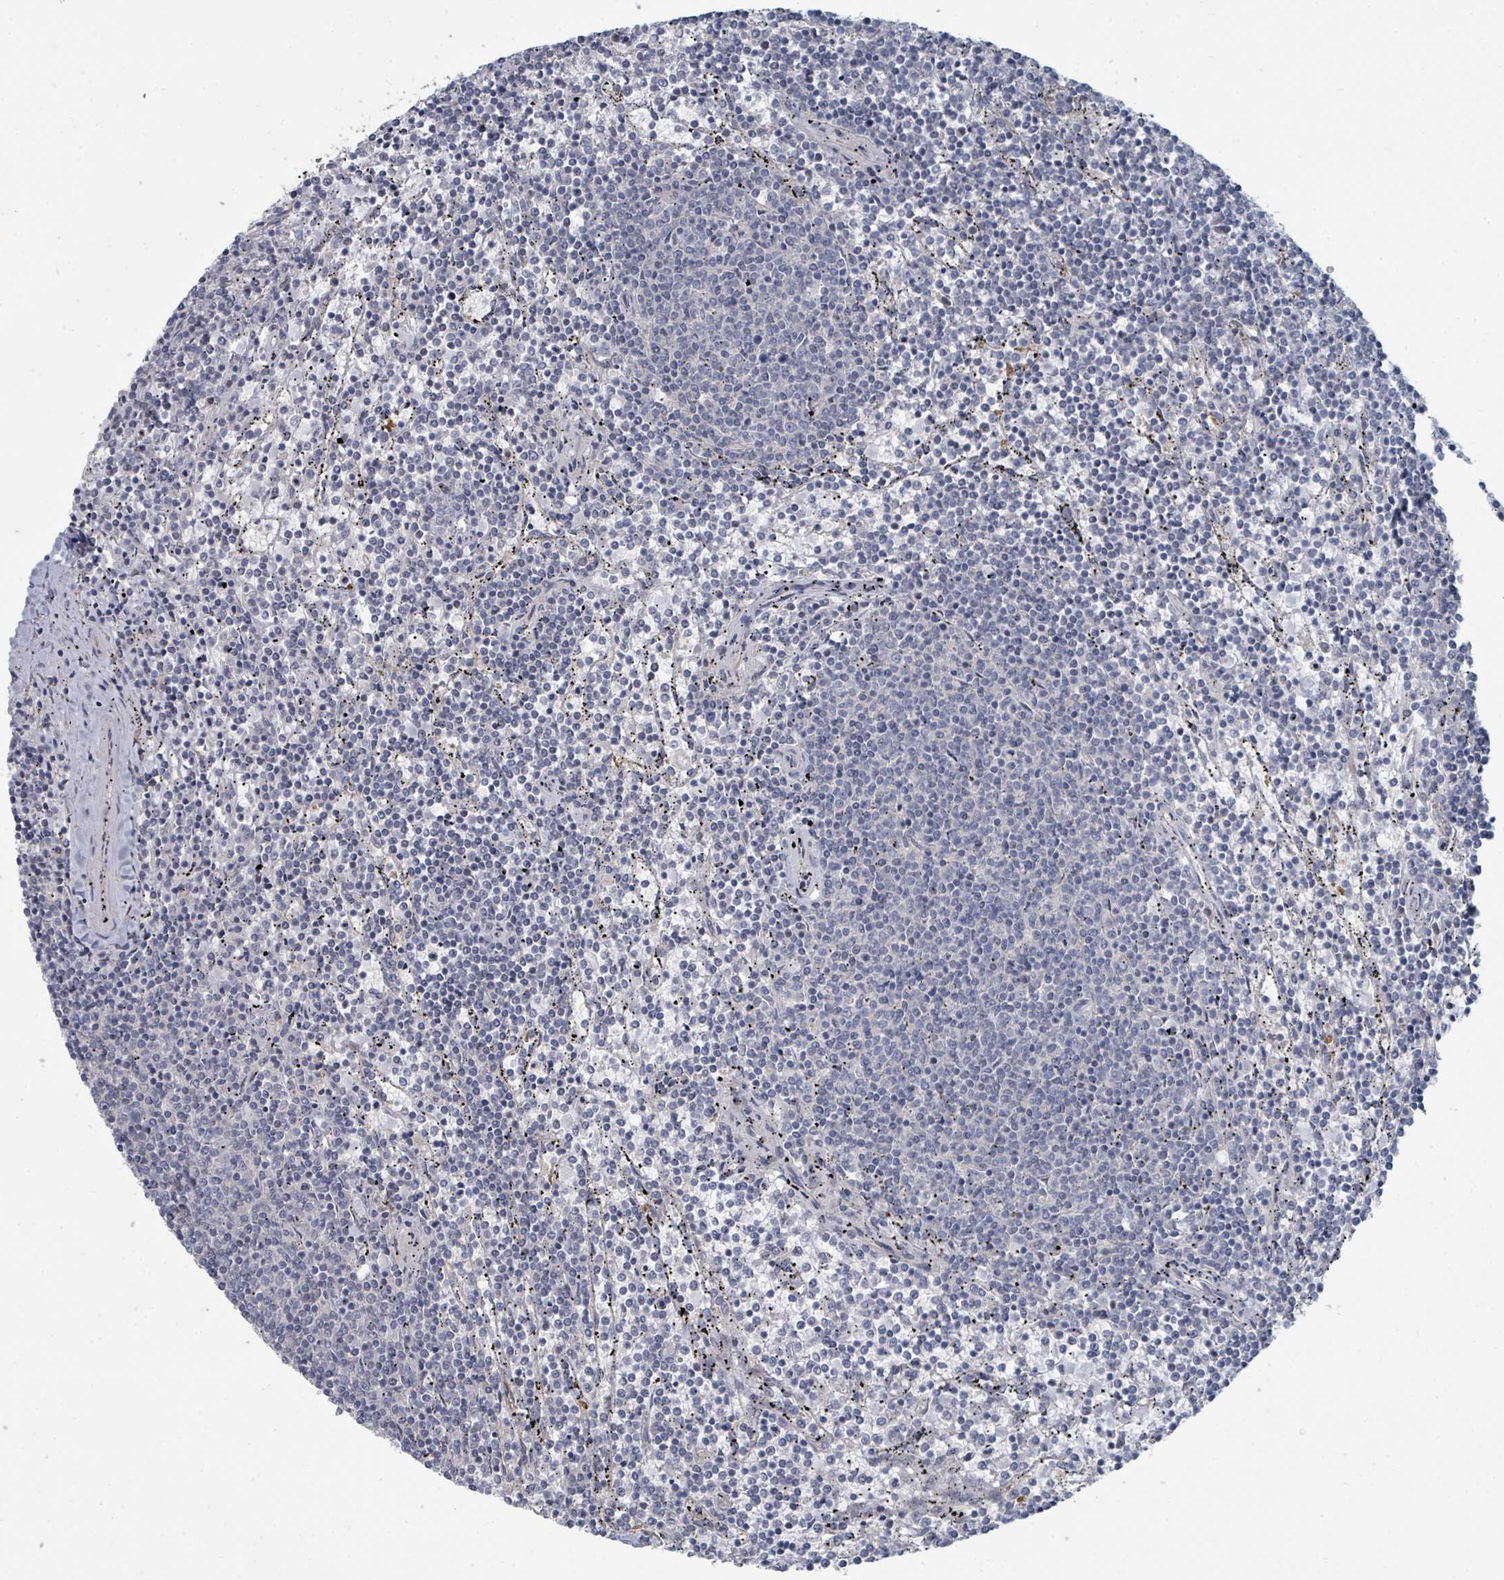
{"staining": {"intensity": "negative", "quantity": "none", "location": "none"}, "tissue": "lymphoma", "cell_type": "Tumor cells", "image_type": "cancer", "snomed": [{"axis": "morphology", "description": "Malignant lymphoma, non-Hodgkin's type, Low grade"}, {"axis": "topography", "description": "Spleen"}], "caption": "The micrograph exhibits no staining of tumor cells in malignant lymphoma, non-Hodgkin's type (low-grade).", "gene": "SLC25A45", "patient": {"sex": "female", "age": 50}}